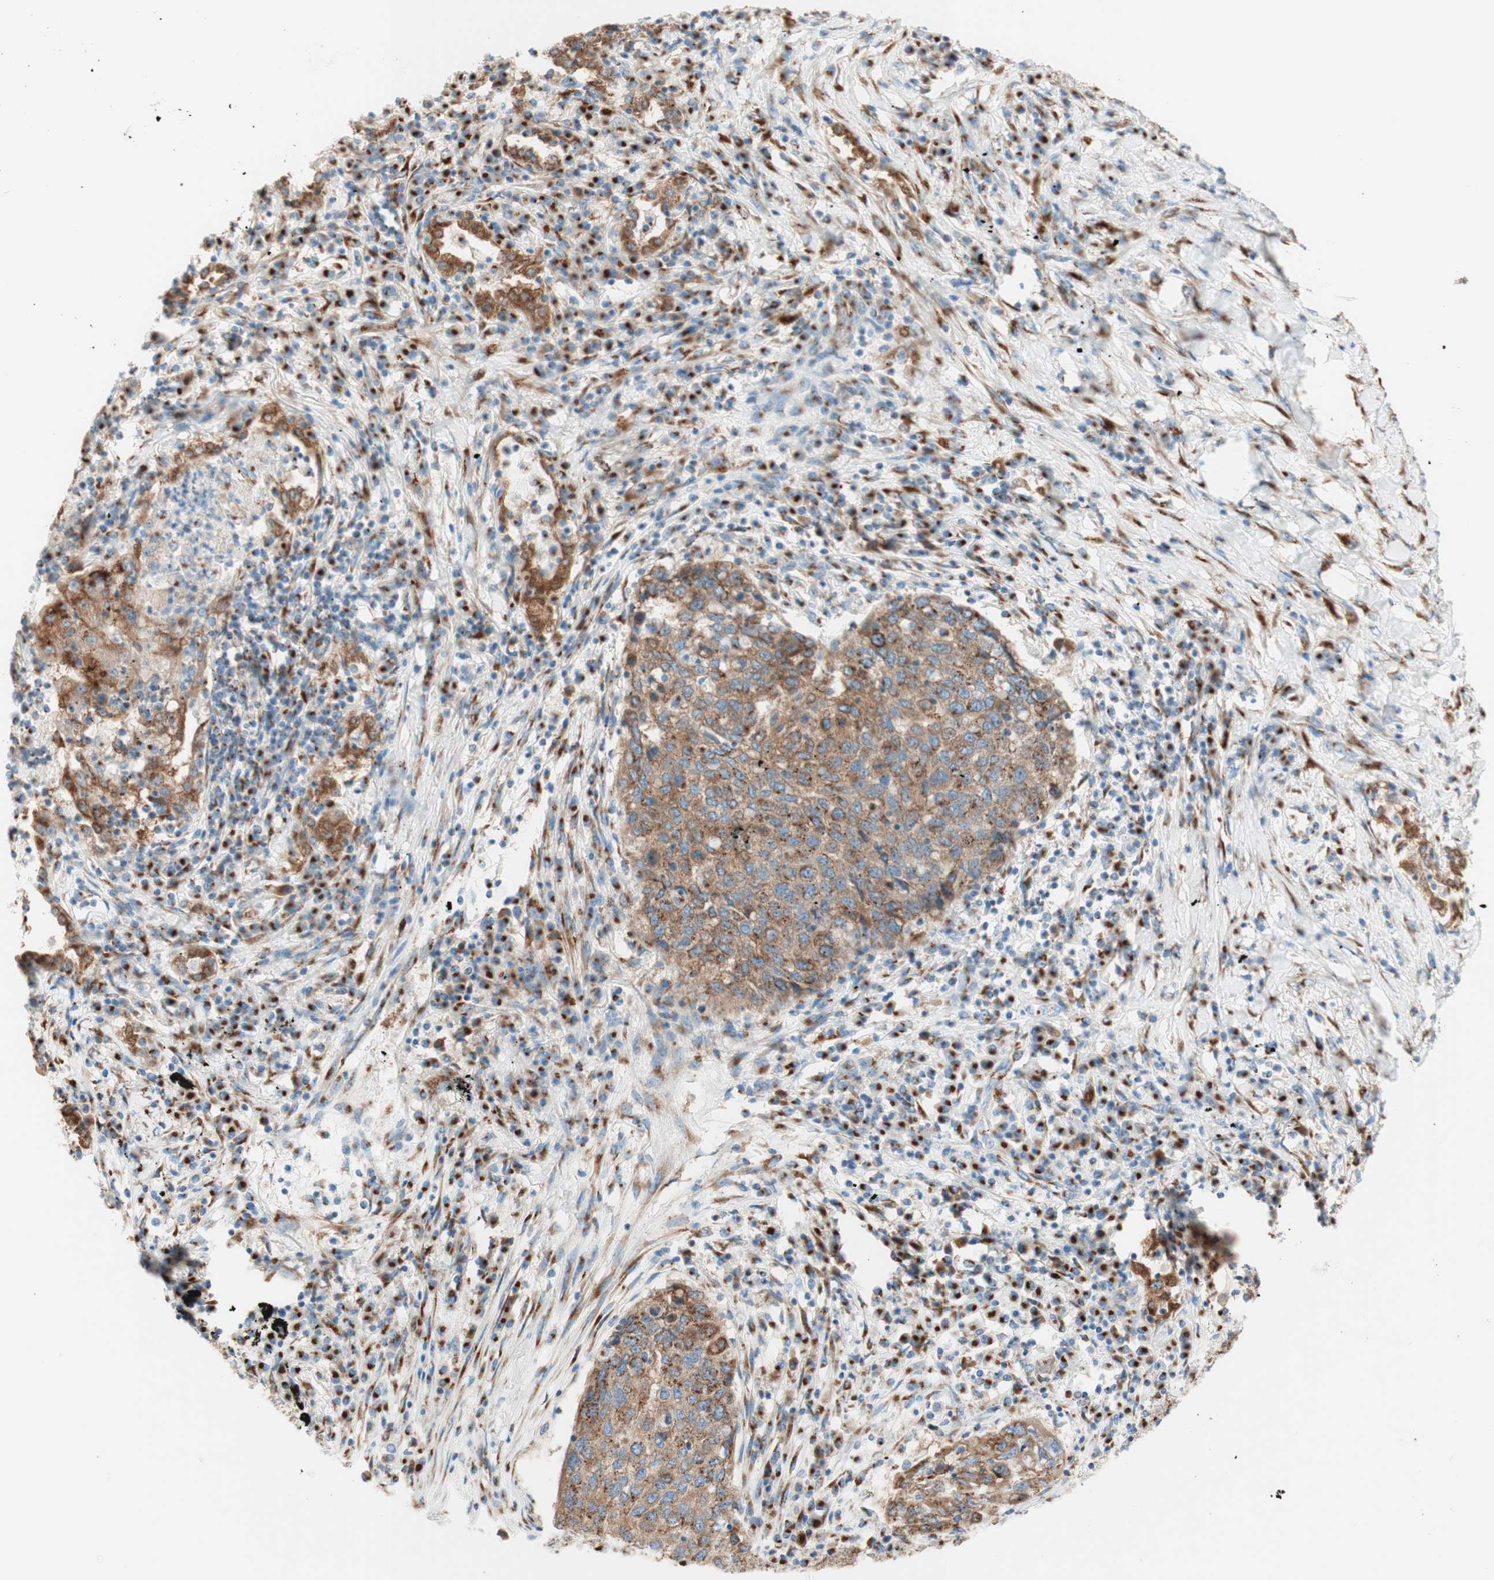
{"staining": {"intensity": "moderate", "quantity": ">75%", "location": "cytoplasmic/membranous"}, "tissue": "lung cancer", "cell_type": "Tumor cells", "image_type": "cancer", "snomed": [{"axis": "morphology", "description": "Squamous cell carcinoma, NOS"}, {"axis": "topography", "description": "Lung"}], "caption": "Immunohistochemical staining of human lung cancer (squamous cell carcinoma) shows medium levels of moderate cytoplasmic/membranous protein staining in approximately >75% of tumor cells. Ihc stains the protein in brown and the nuclei are stained blue.", "gene": "GOLGB1", "patient": {"sex": "female", "age": 63}}